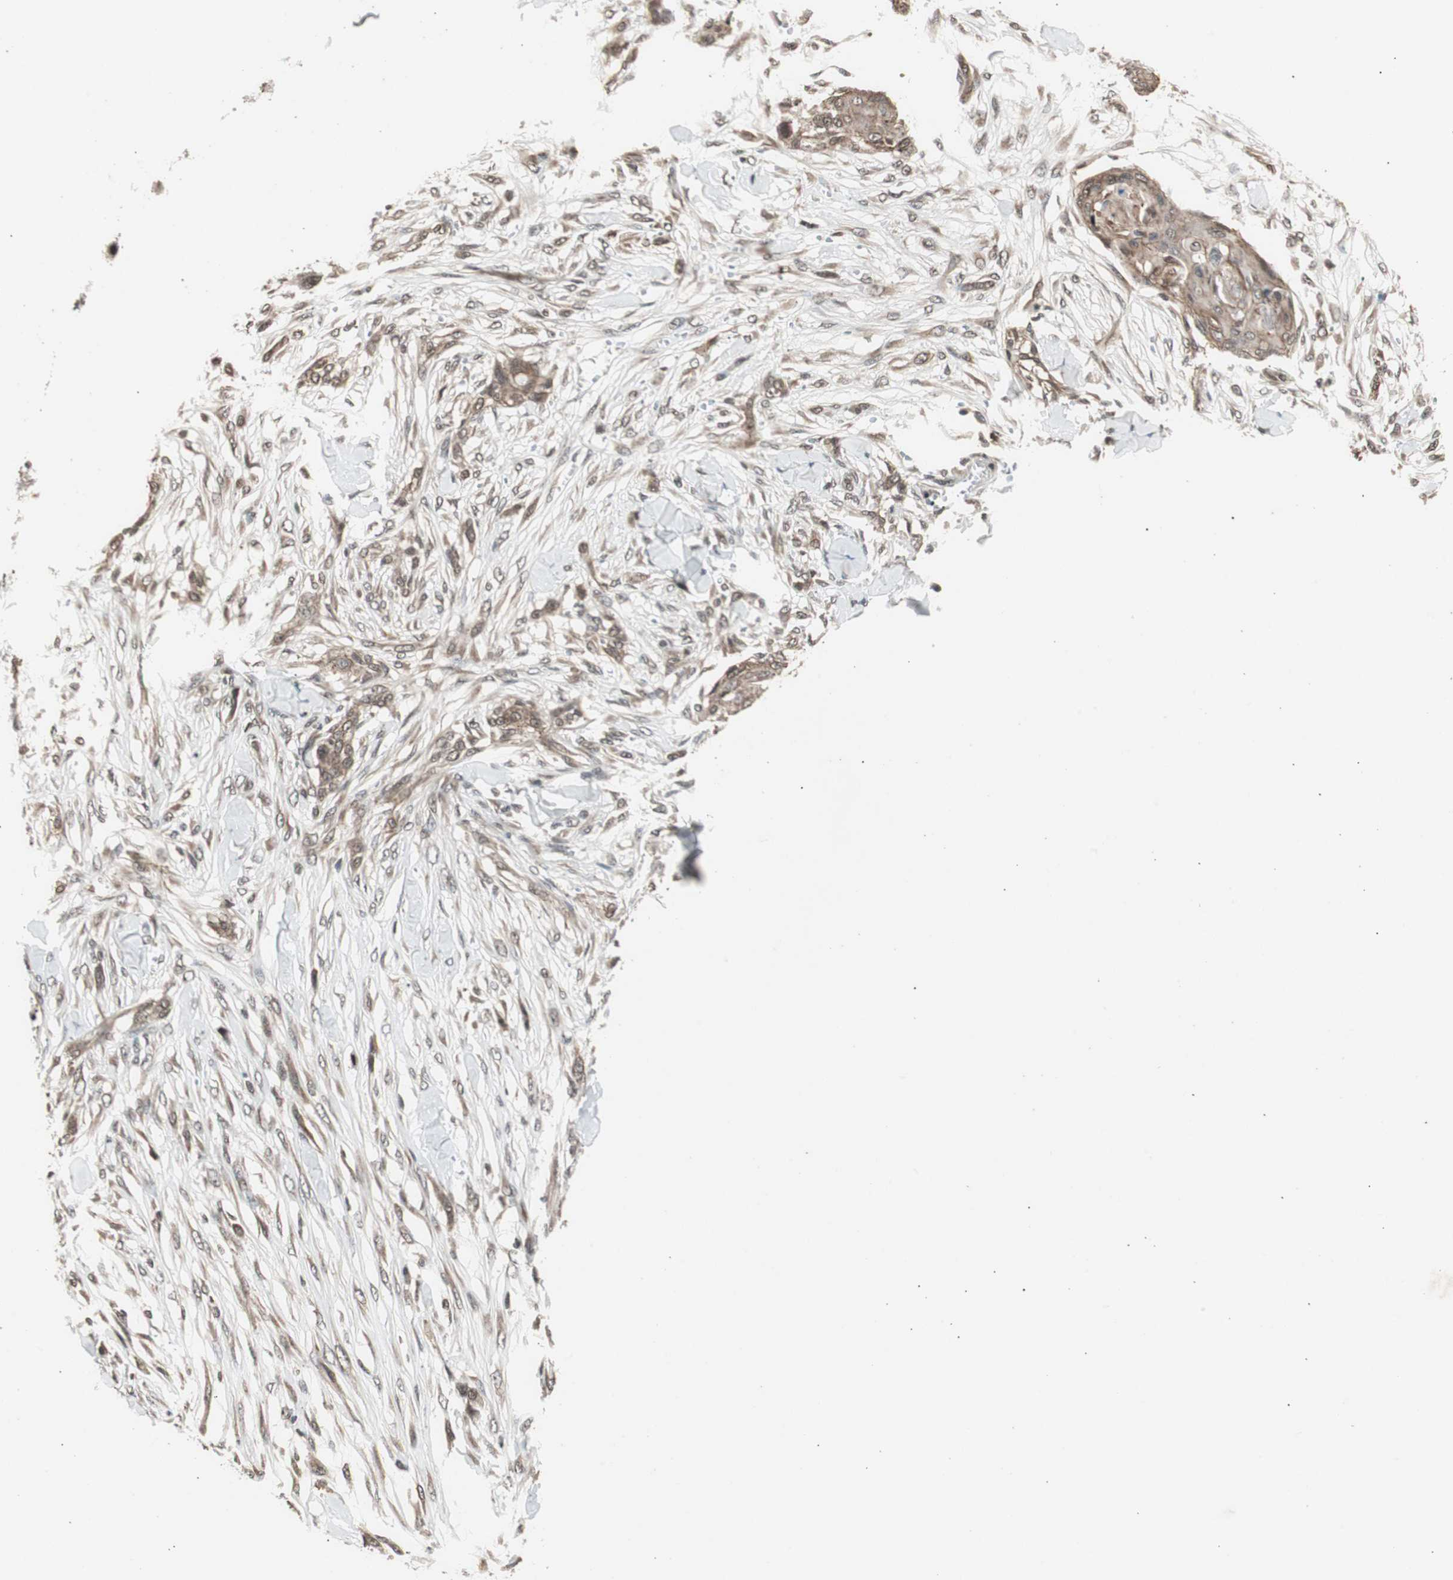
{"staining": {"intensity": "weak", "quantity": ">75%", "location": "cytoplasmic/membranous"}, "tissue": "skin cancer", "cell_type": "Tumor cells", "image_type": "cancer", "snomed": [{"axis": "morphology", "description": "Squamous cell carcinoma, NOS"}, {"axis": "topography", "description": "Skin"}], "caption": "There is low levels of weak cytoplasmic/membranous positivity in tumor cells of skin cancer, as demonstrated by immunohistochemical staining (brown color).", "gene": "ZFC3H1", "patient": {"sex": "female", "age": 59}}